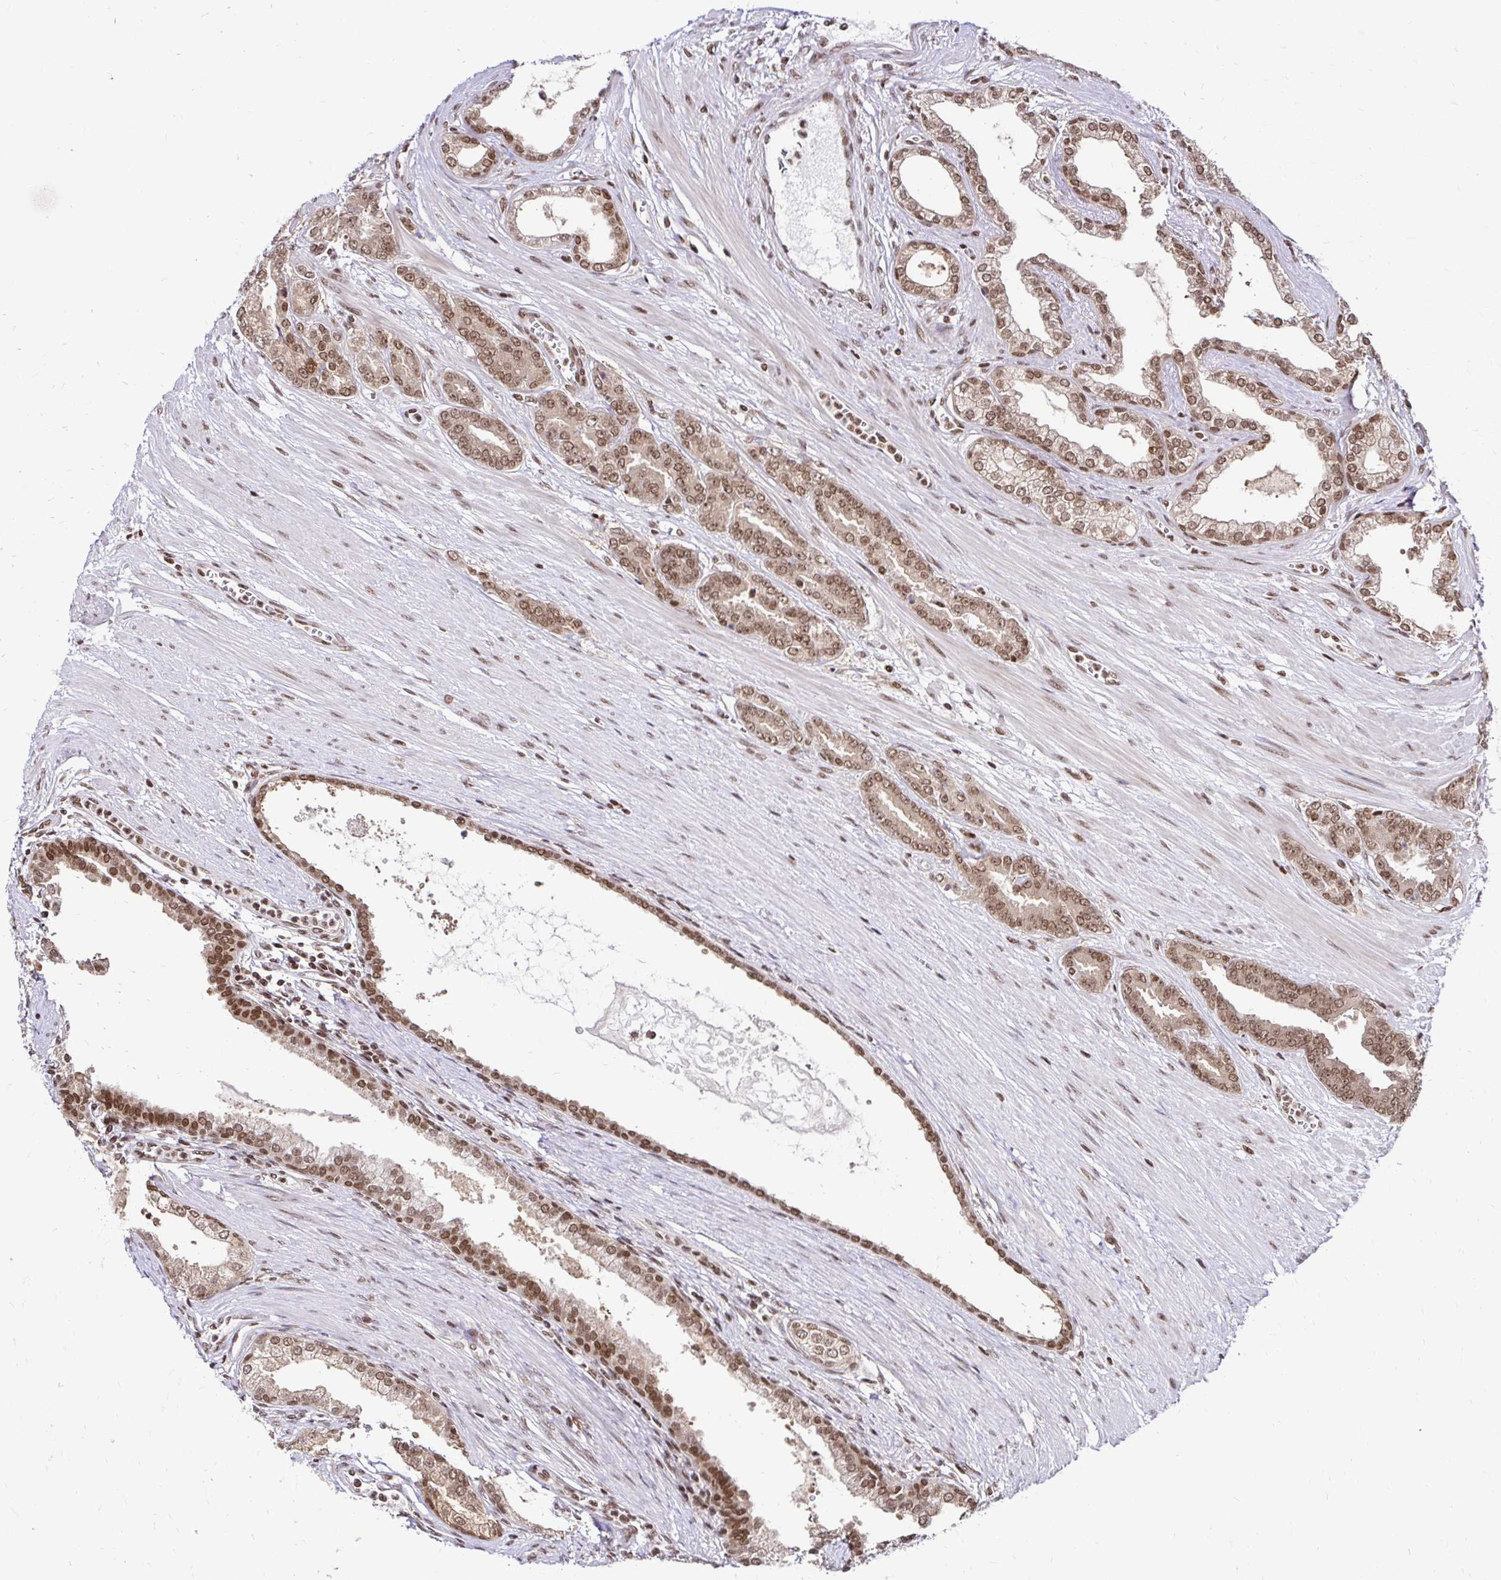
{"staining": {"intensity": "moderate", "quantity": ">75%", "location": "nuclear"}, "tissue": "prostate cancer", "cell_type": "Tumor cells", "image_type": "cancer", "snomed": [{"axis": "morphology", "description": "Adenocarcinoma, High grade"}, {"axis": "topography", "description": "Prostate"}], "caption": "Immunohistochemistry (IHC) staining of prostate cancer (adenocarcinoma (high-grade)), which shows medium levels of moderate nuclear staining in approximately >75% of tumor cells indicating moderate nuclear protein positivity. The staining was performed using DAB (brown) for protein detection and nuclei were counterstained in hematoxylin (blue).", "gene": "GLYR1", "patient": {"sex": "male", "age": 60}}